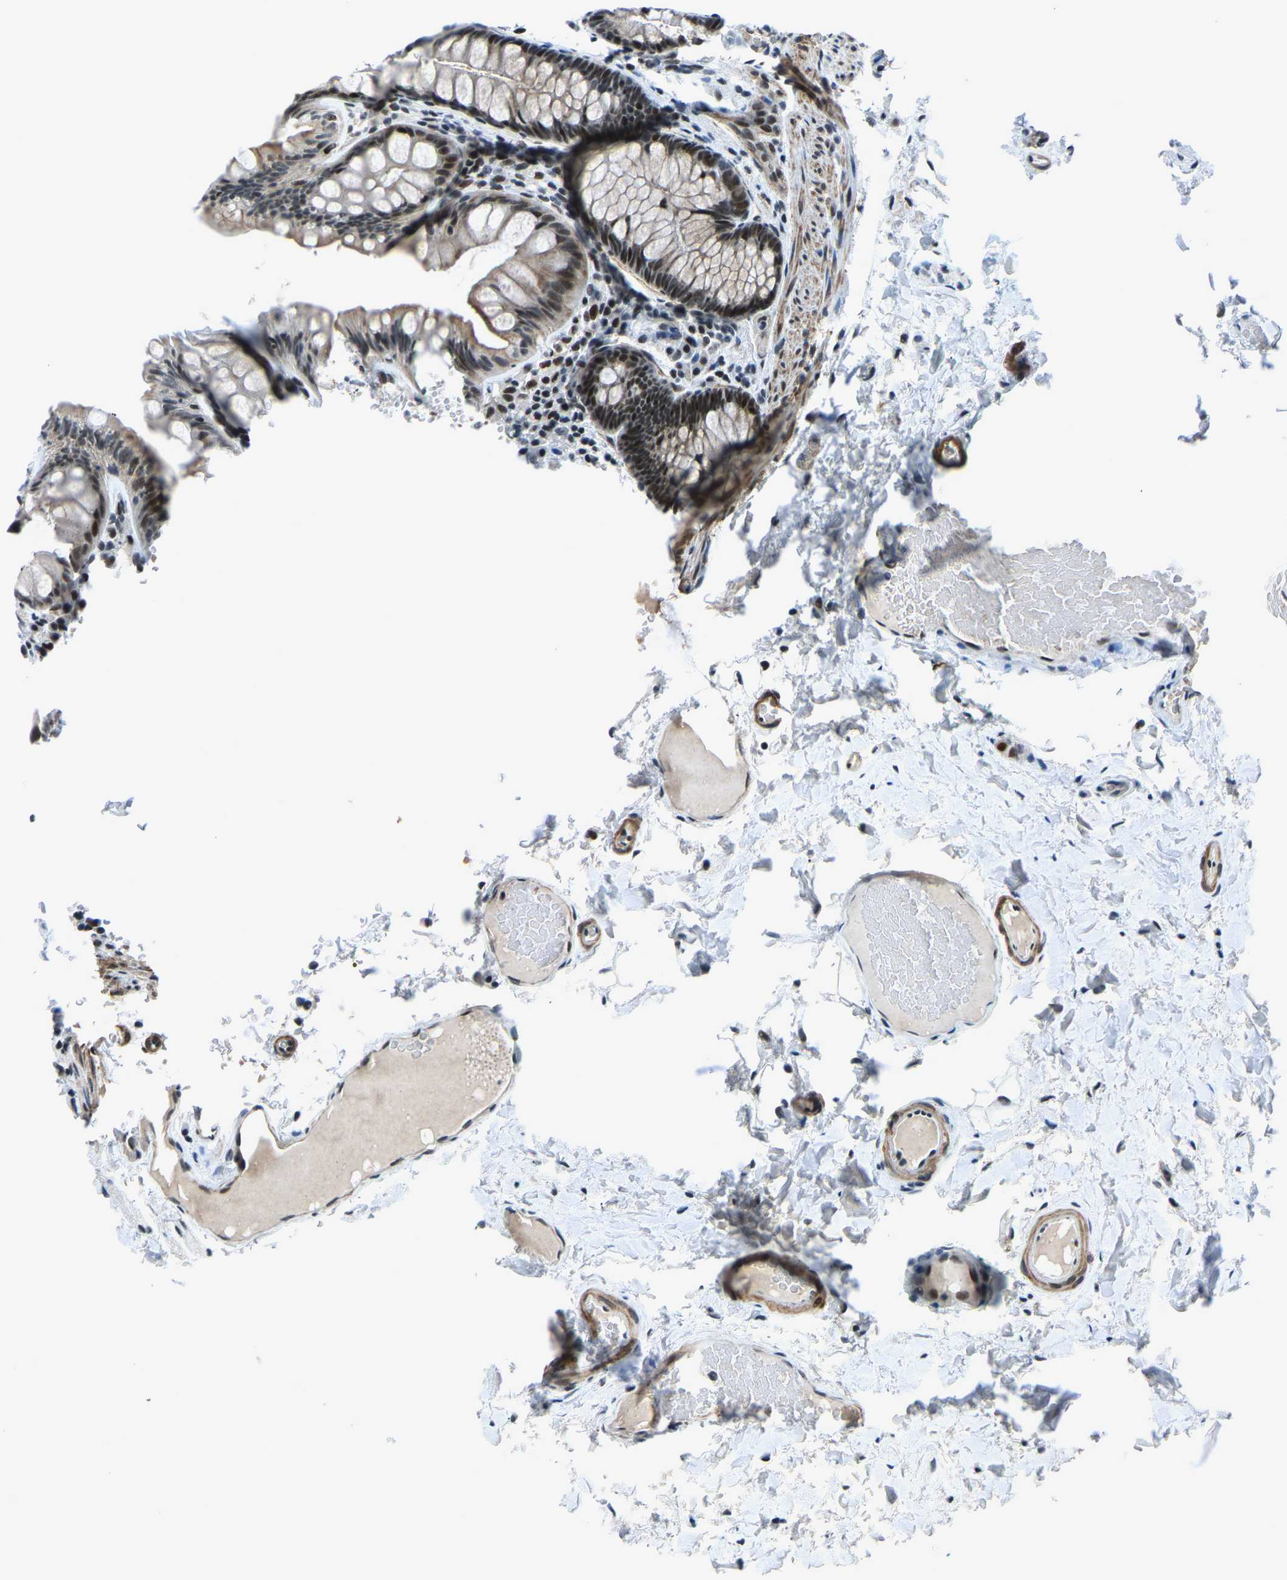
{"staining": {"intensity": "moderate", "quantity": ">75%", "location": "cytoplasmic/membranous"}, "tissue": "colon", "cell_type": "Endothelial cells", "image_type": "normal", "snomed": [{"axis": "morphology", "description": "Normal tissue, NOS"}, {"axis": "topography", "description": "Colon"}], "caption": "Colon stained for a protein exhibits moderate cytoplasmic/membranous positivity in endothelial cells. Ihc stains the protein in brown and the nuclei are stained blue.", "gene": "PRCC", "patient": {"sex": "female", "age": 56}}